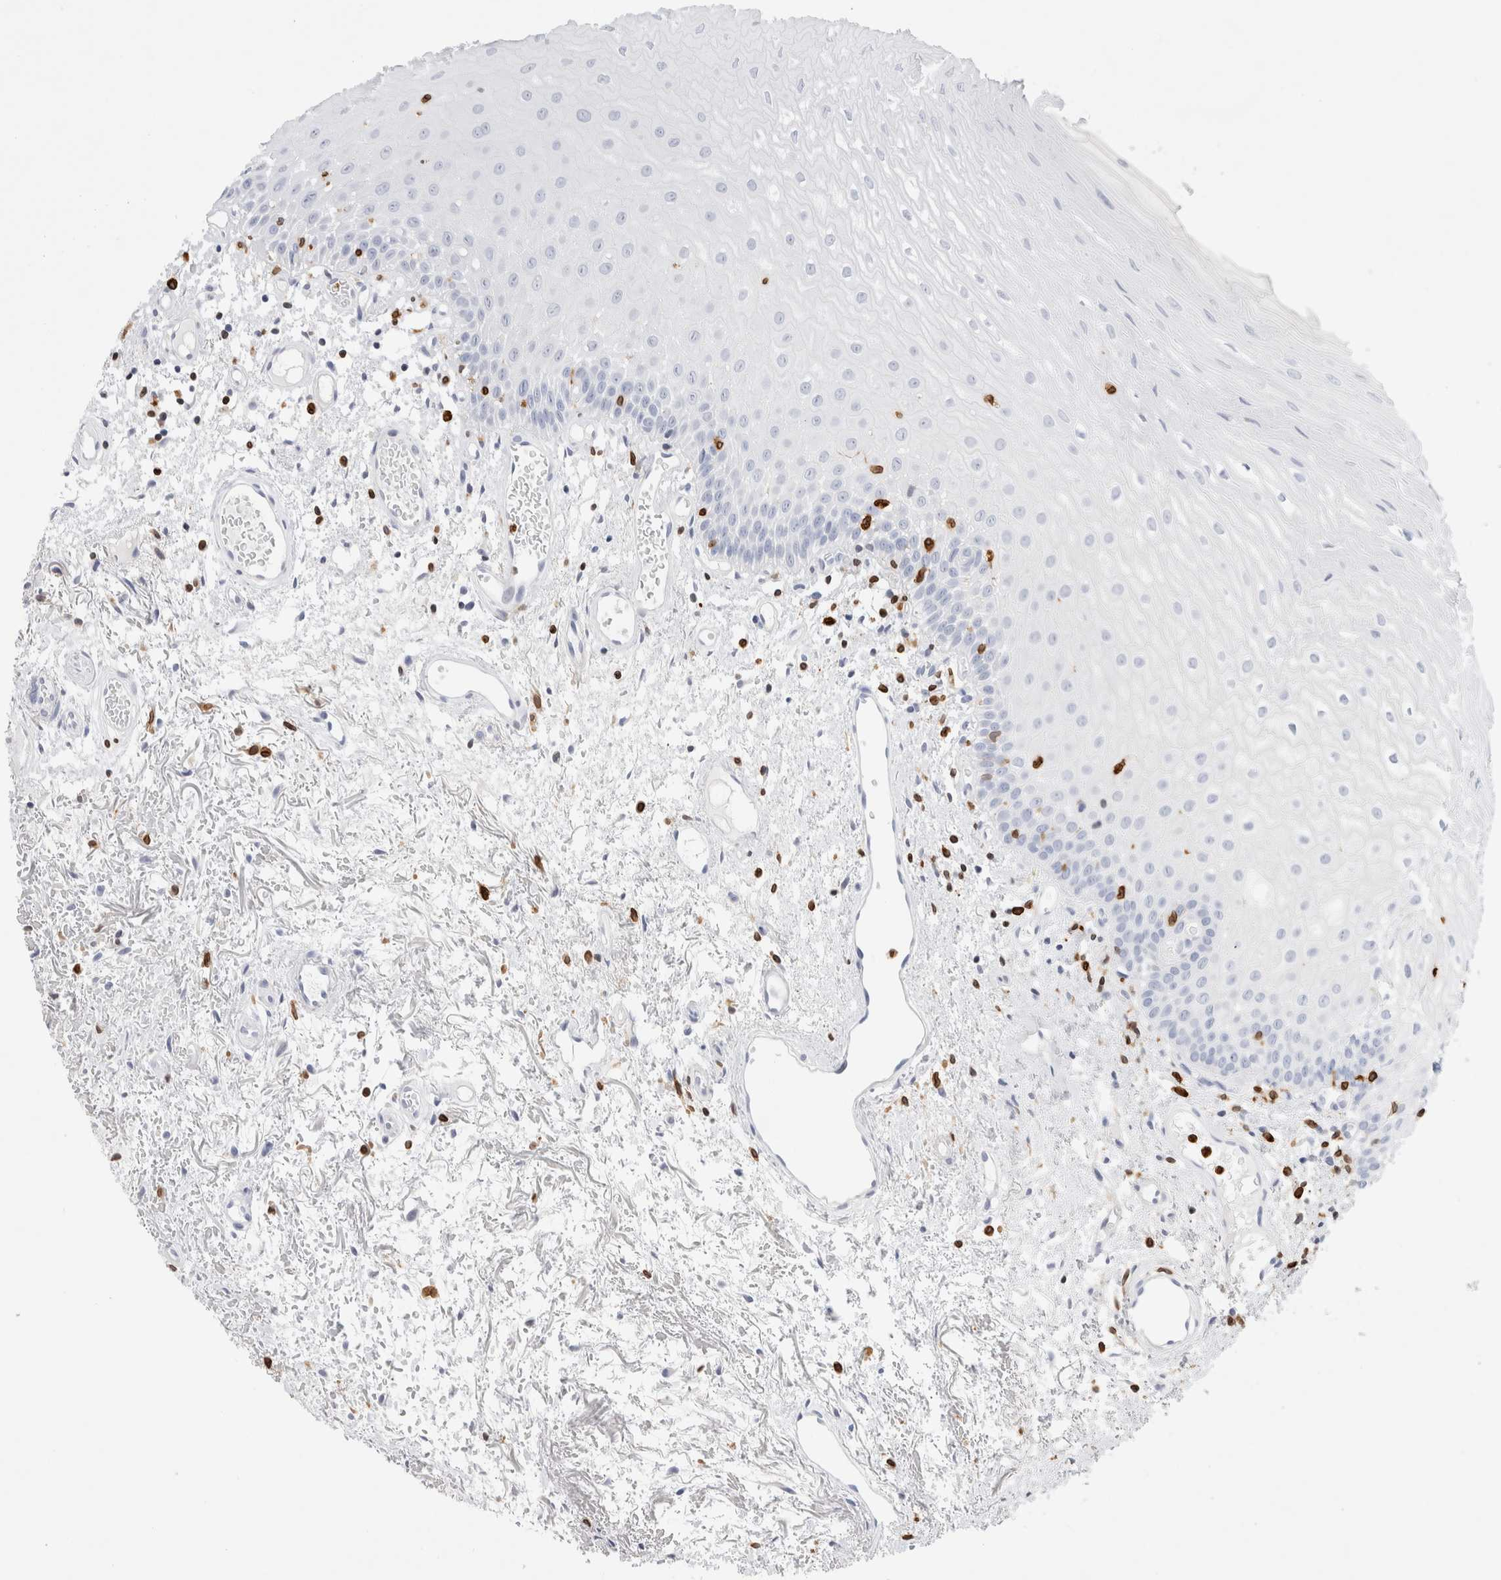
{"staining": {"intensity": "negative", "quantity": "none", "location": "none"}, "tissue": "oral mucosa", "cell_type": "Squamous epithelial cells", "image_type": "normal", "snomed": [{"axis": "morphology", "description": "Normal tissue, NOS"}, {"axis": "topography", "description": "Oral tissue"}], "caption": "Squamous epithelial cells show no significant positivity in normal oral mucosa. (DAB immunohistochemistry with hematoxylin counter stain).", "gene": "ALOX5AP", "patient": {"sex": "male", "age": 52}}